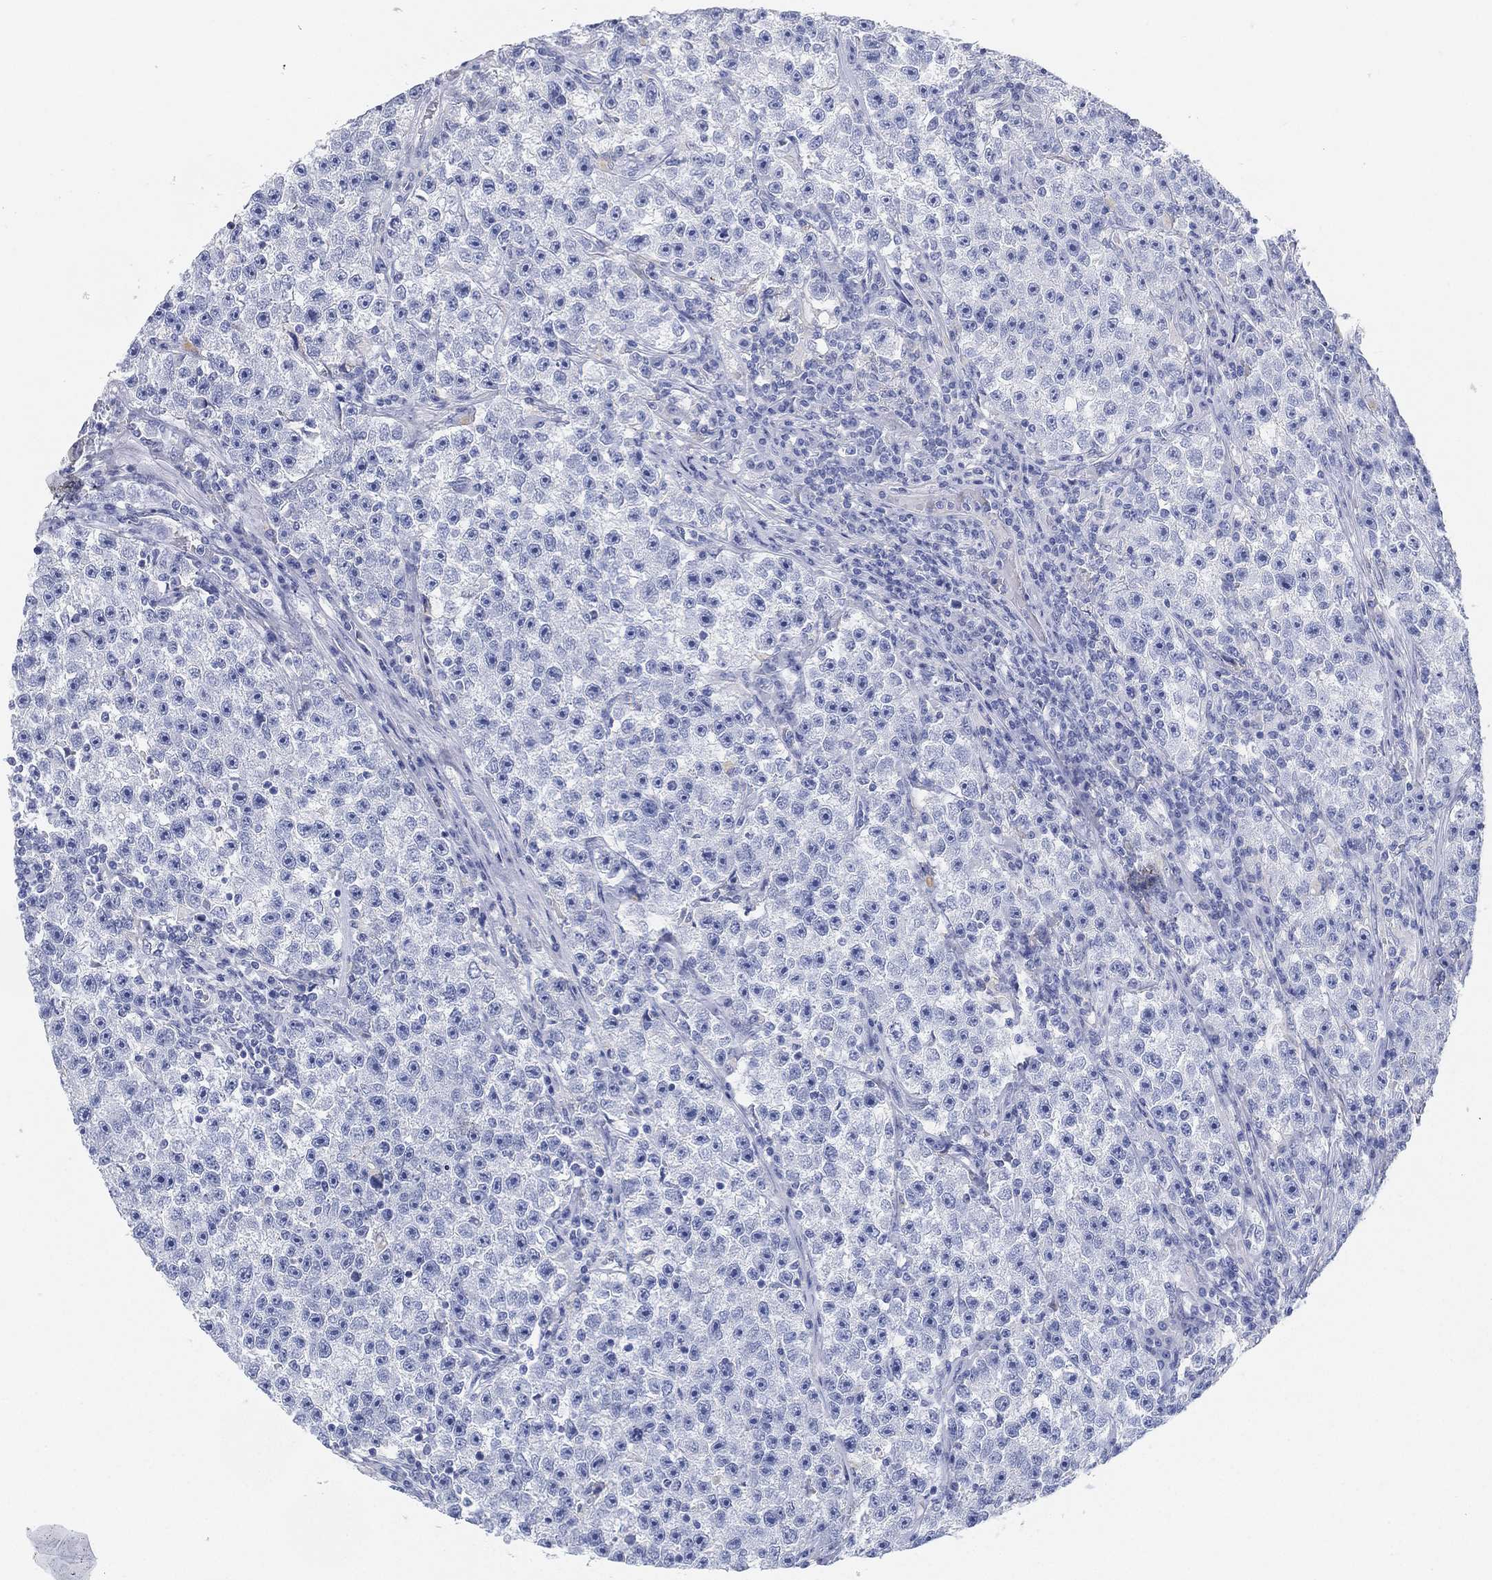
{"staining": {"intensity": "negative", "quantity": "none", "location": "none"}, "tissue": "testis cancer", "cell_type": "Tumor cells", "image_type": "cancer", "snomed": [{"axis": "morphology", "description": "Seminoma, NOS"}, {"axis": "topography", "description": "Testis"}], "caption": "This is an immunohistochemistry histopathology image of testis cancer (seminoma). There is no staining in tumor cells.", "gene": "GPR61", "patient": {"sex": "male", "age": 22}}